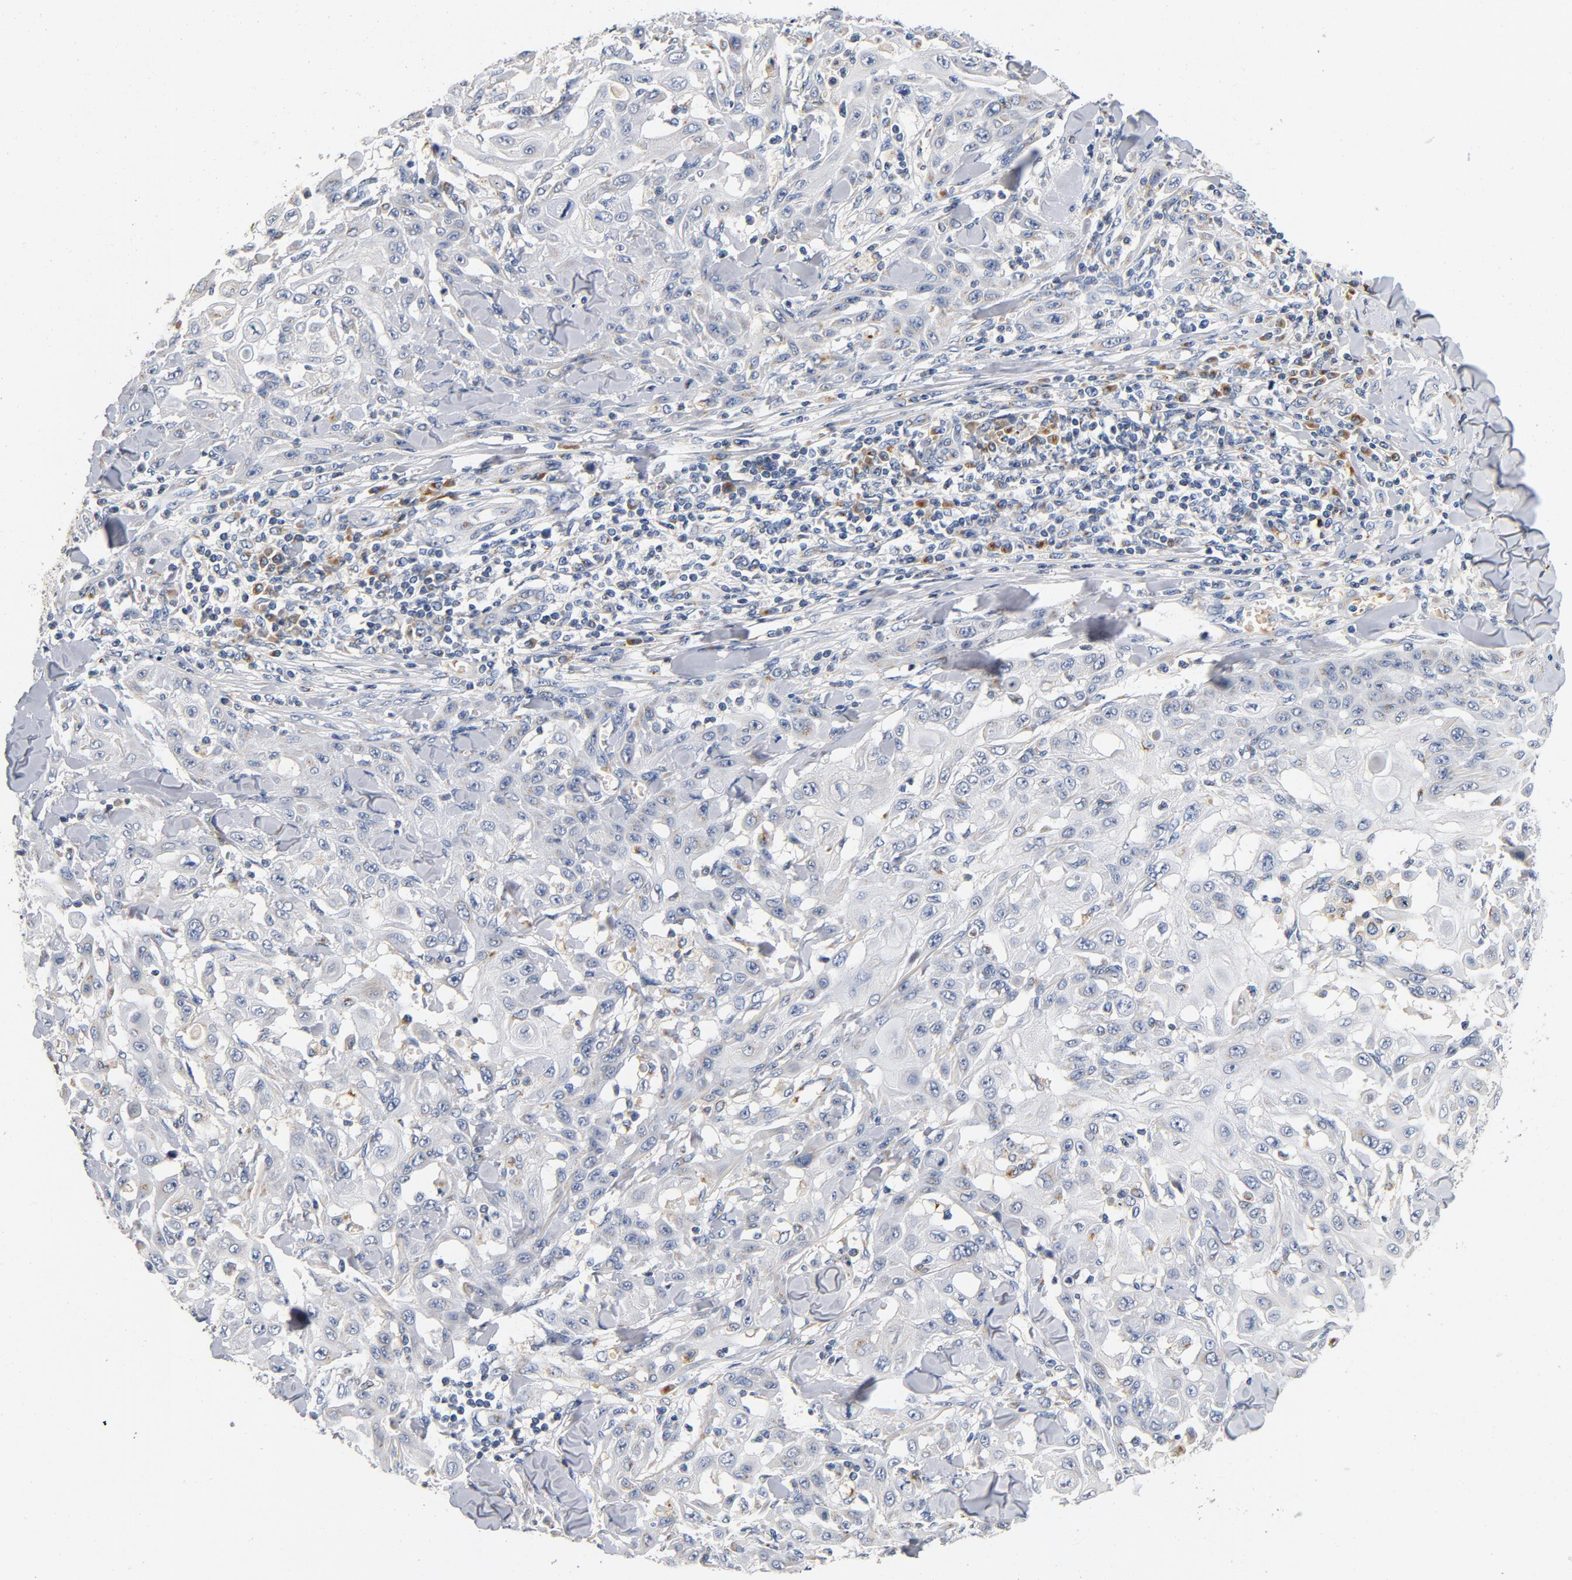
{"staining": {"intensity": "negative", "quantity": "none", "location": "none"}, "tissue": "skin cancer", "cell_type": "Tumor cells", "image_type": "cancer", "snomed": [{"axis": "morphology", "description": "Squamous cell carcinoma, NOS"}, {"axis": "topography", "description": "Skin"}], "caption": "This is an immunohistochemistry (IHC) histopathology image of human skin cancer (squamous cell carcinoma). There is no positivity in tumor cells.", "gene": "LMAN2", "patient": {"sex": "male", "age": 24}}